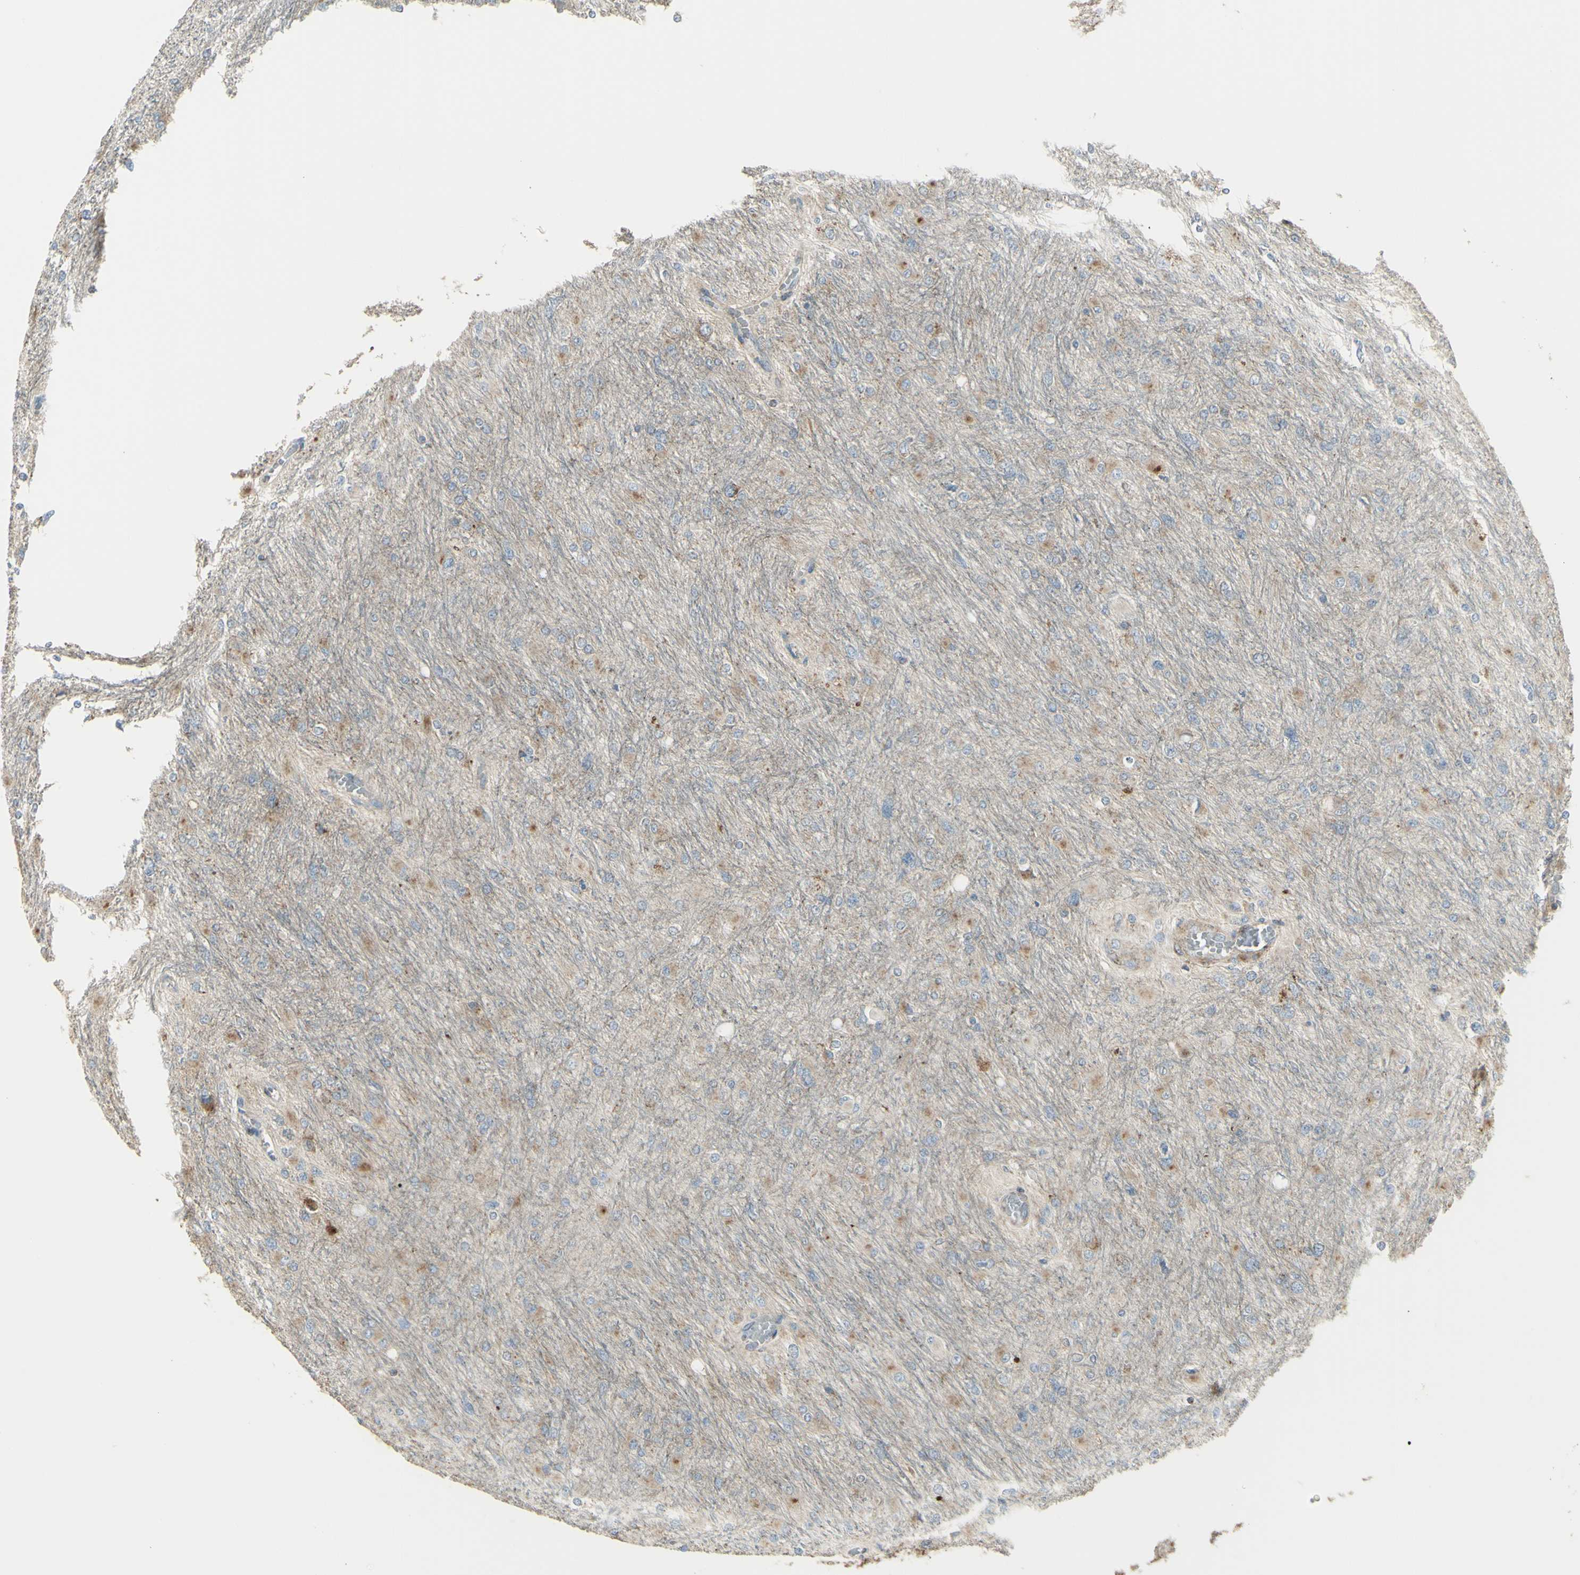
{"staining": {"intensity": "weak", "quantity": ">75%", "location": "cytoplasmic/membranous"}, "tissue": "glioma", "cell_type": "Tumor cells", "image_type": "cancer", "snomed": [{"axis": "morphology", "description": "Glioma, malignant, High grade"}, {"axis": "topography", "description": "Cerebral cortex"}], "caption": "Tumor cells display low levels of weak cytoplasmic/membranous staining in approximately >75% of cells in human malignant glioma (high-grade).", "gene": "NAPA", "patient": {"sex": "female", "age": 36}}